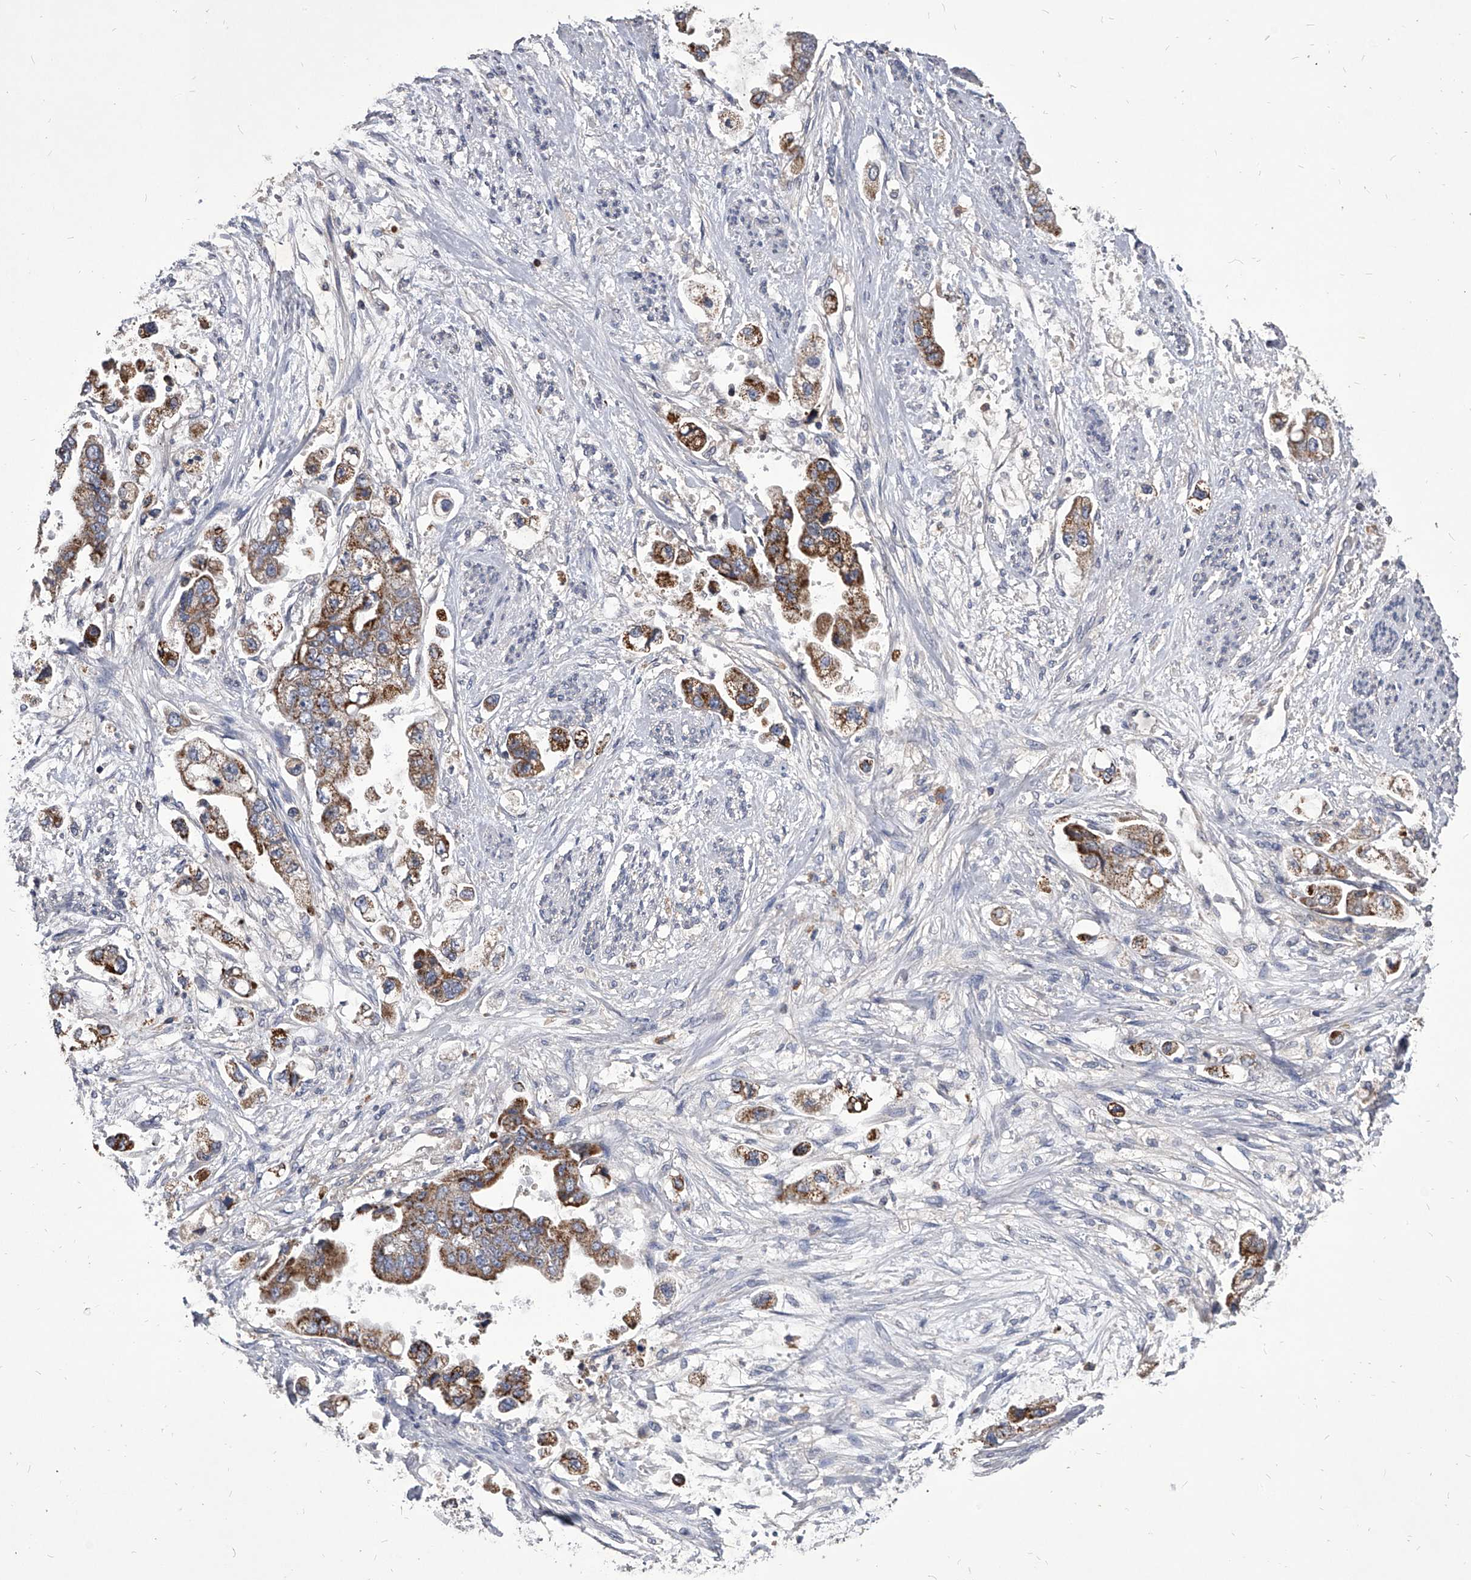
{"staining": {"intensity": "moderate", "quantity": ">75%", "location": "cytoplasmic/membranous"}, "tissue": "stomach cancer", "cell_type": "Tumor cells", "image_type": "cancer", "snomed": [{"axis": "morphology", "description": "Adenocarcinoma, NOS"}, {"axis": "topography", "description": "Stomach"}], "caption": "Brown immunohistochemical staining in stomach cancer exhibits moderate cytoplasmic/membranous expression in approximately >75% of tumor cells. (Brightfield microscopy of DAB IHC at high magnification).", "gene": "NRP1", "patient": {"sex": "male", "age": 62}}